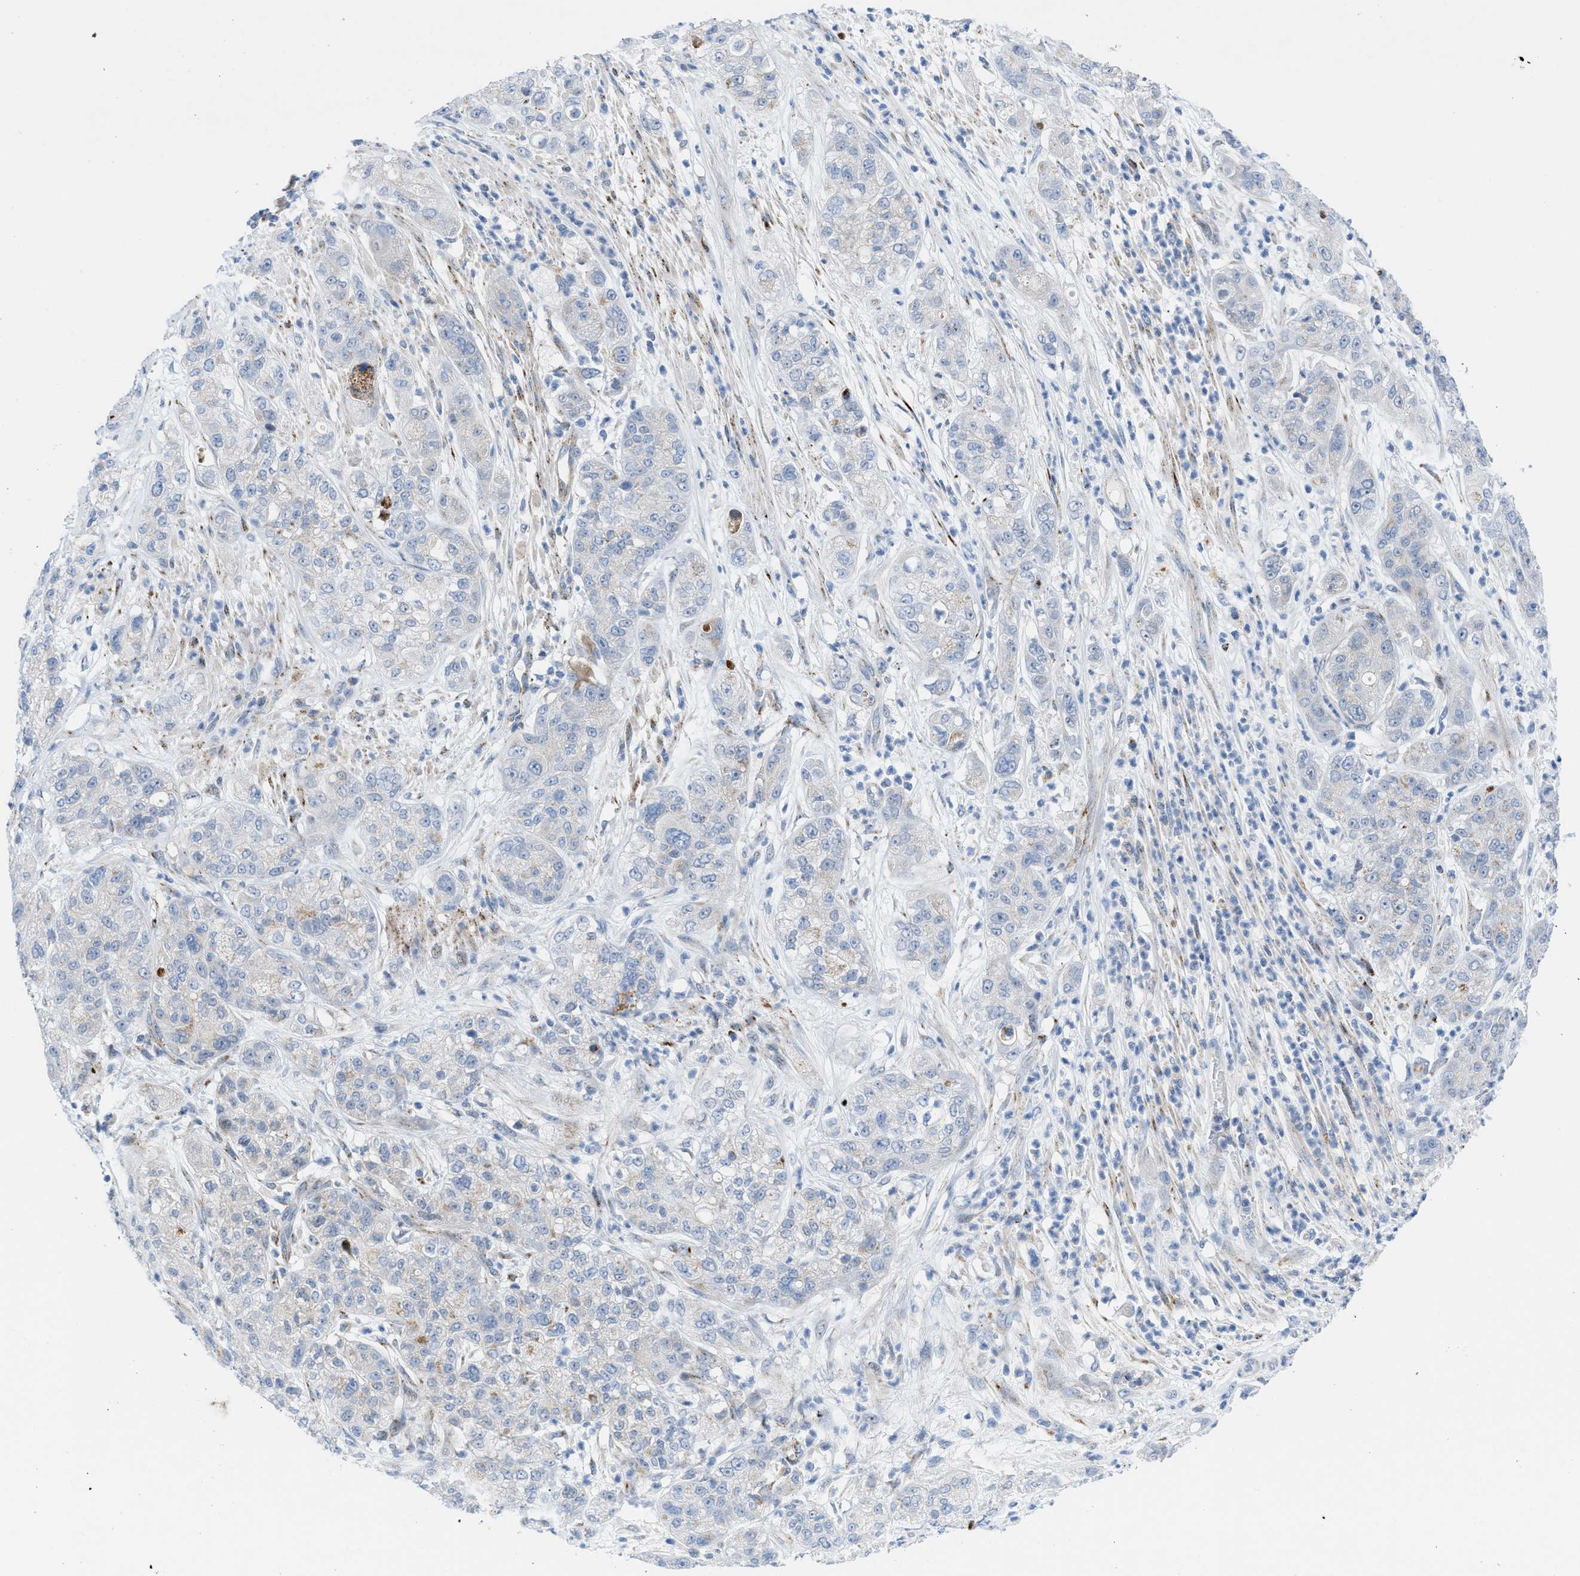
{"staining": {"intensity": "negative", "quantity": "none", "location": "none"}, "tissue": "pancreatic cancer", "cell_type": "Tumor cells", "image_type": "cancer", "snomed": [{"axis": "morphology", "description": "Adenocarcinoma, NOS"}, {"axis": "topography", "description": "Pancreas"}], "caption": "Adenocarcinoma (pancreatic) stained for a protein using immunohistochemistry (IHC) reveals no expression tumor cells.", "gene": "RBBP9", "patient": {"sex": "female", "age": 78}}